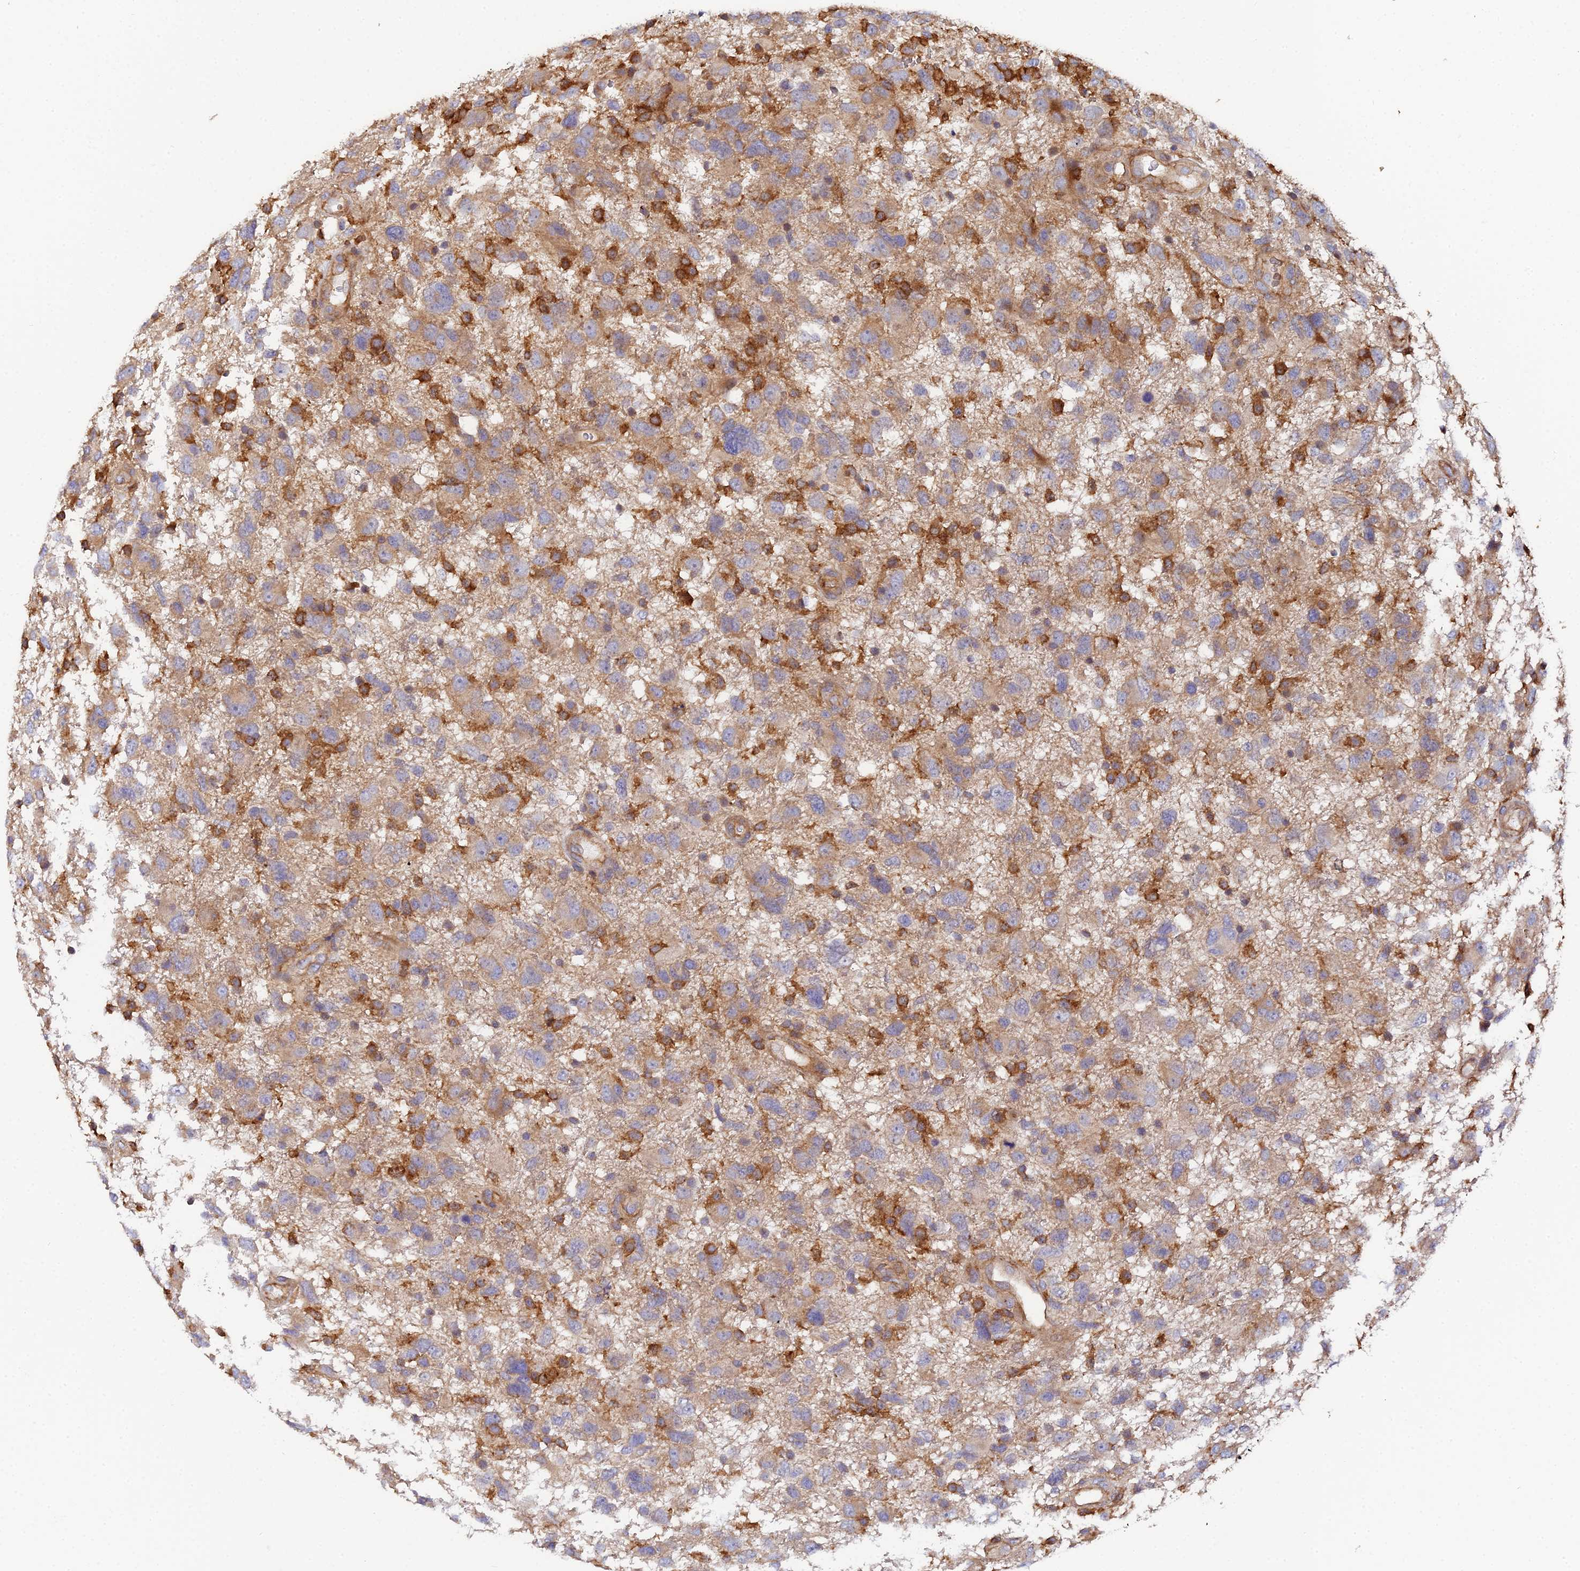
{"staining": {"intensity": "weak", "quantity": ">75%", "location": "cytoplasmic/membranous"}, "tissue": "glioma", "cell_type": "Tumor cells", "image_type": "cancer", "snomed": [{"axis": "morphology", "description": "Glioma, malignant, High grade"}, {"axis": "topography", "description": "Brain"}], "caption": "Immunohistochemistry (IHC) (DAB) staining of malignant high-grade glioma reveals weak cytoplasmic/membranous protein positivity in approximately >75% of tumor cells.", "gene": "GNG5B", "patient": {"sex": "male", "age": 61}}